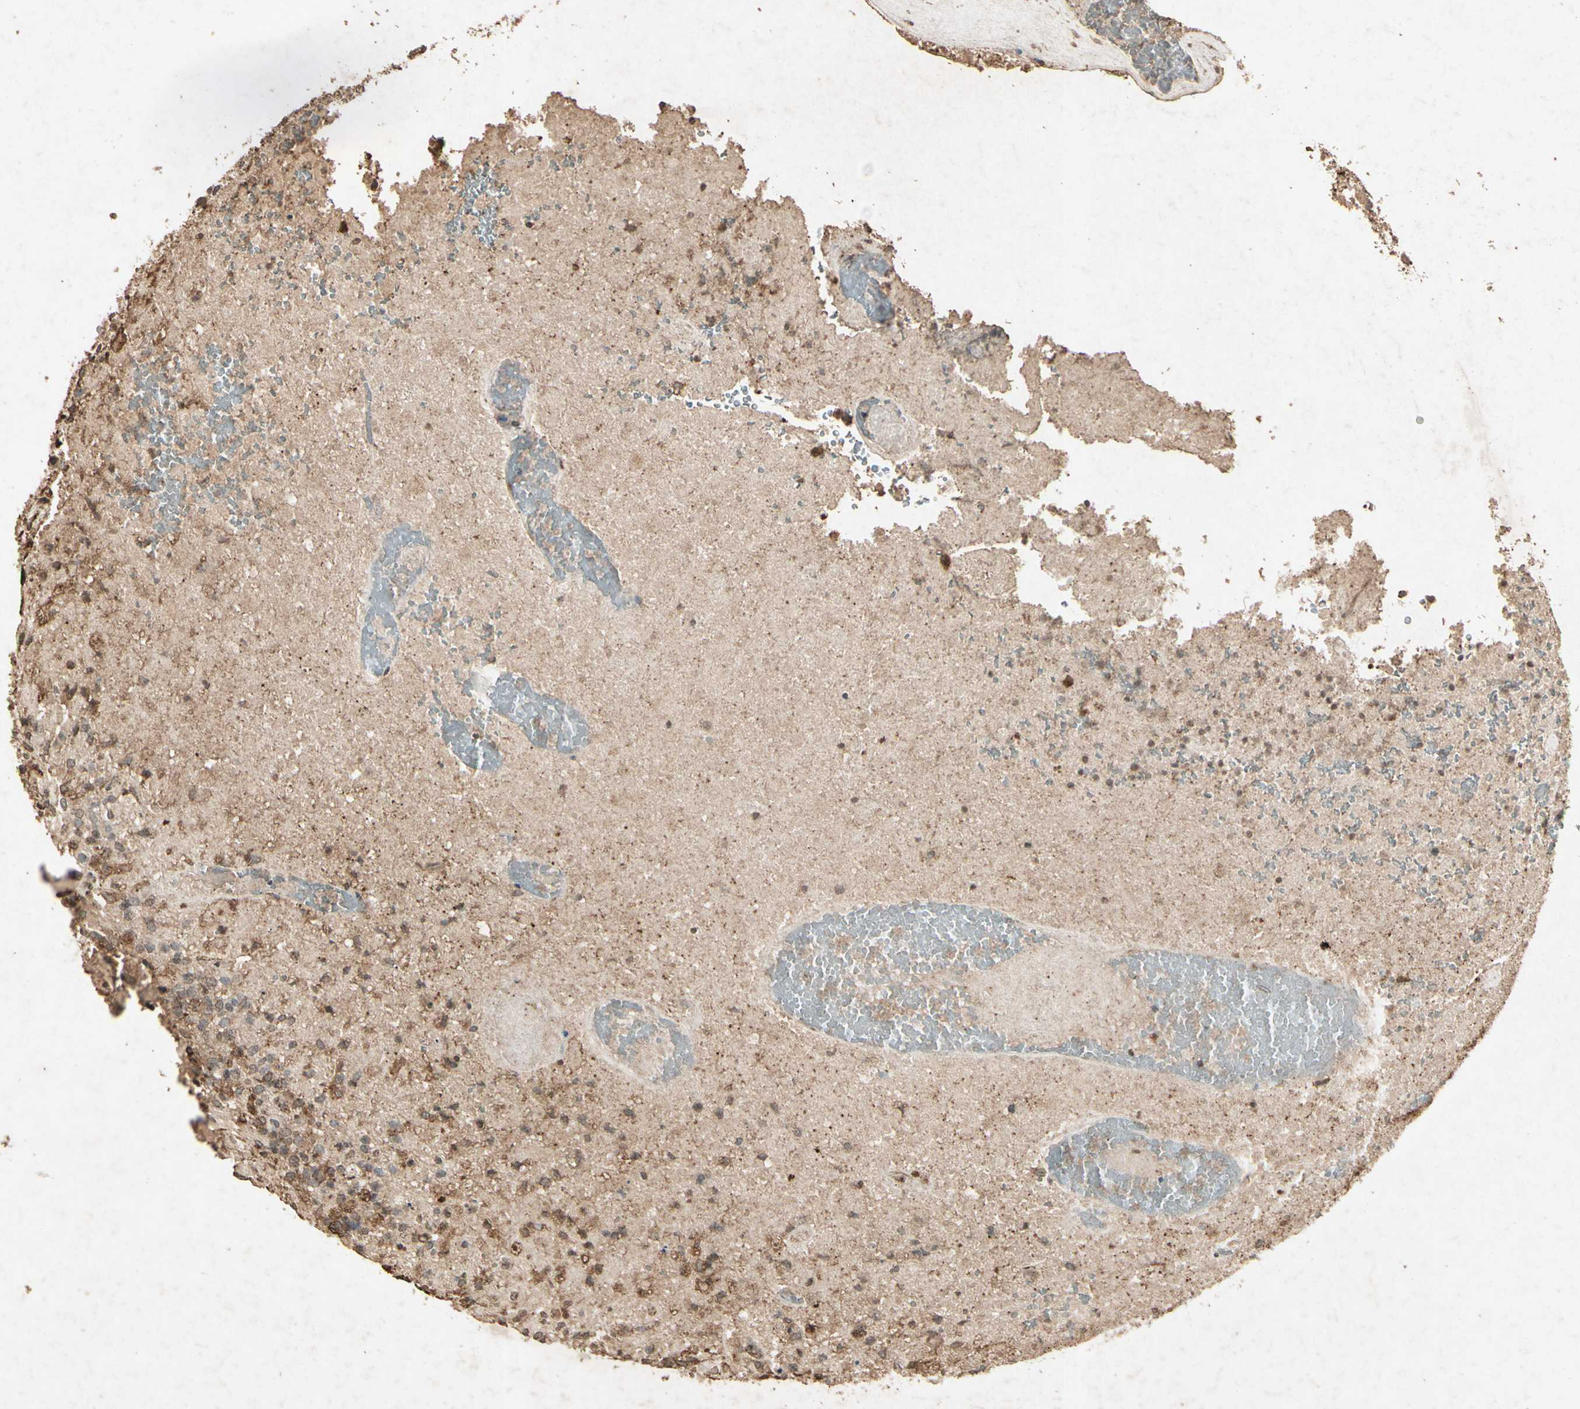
{"staining": {"intensity": "moderate", "quantity": "25%-75%", "location": "cytoplasmic/membranous"}, "tissue": "glioma", "cell_type": "Tumor cells", "image_type": "cancer", "snomed": [{"axis": "morphology", "description": "Glioma, malignant, High grade"}, {"axis": "topography", "description": "Brain"}], "caption": "Moderate cytoplasmic/membranous expression is identified in approximately 25%-75% of tumor cells in glioma. The staining was performed using DAB (3,3'-diaminobenzidine) to visualize the protein expression in brown, while the nuclei were stained in blue with hematoxylin (Magnification: 20x).", "gene": "GC", "patient": {"sex": "male", "age": 71}}